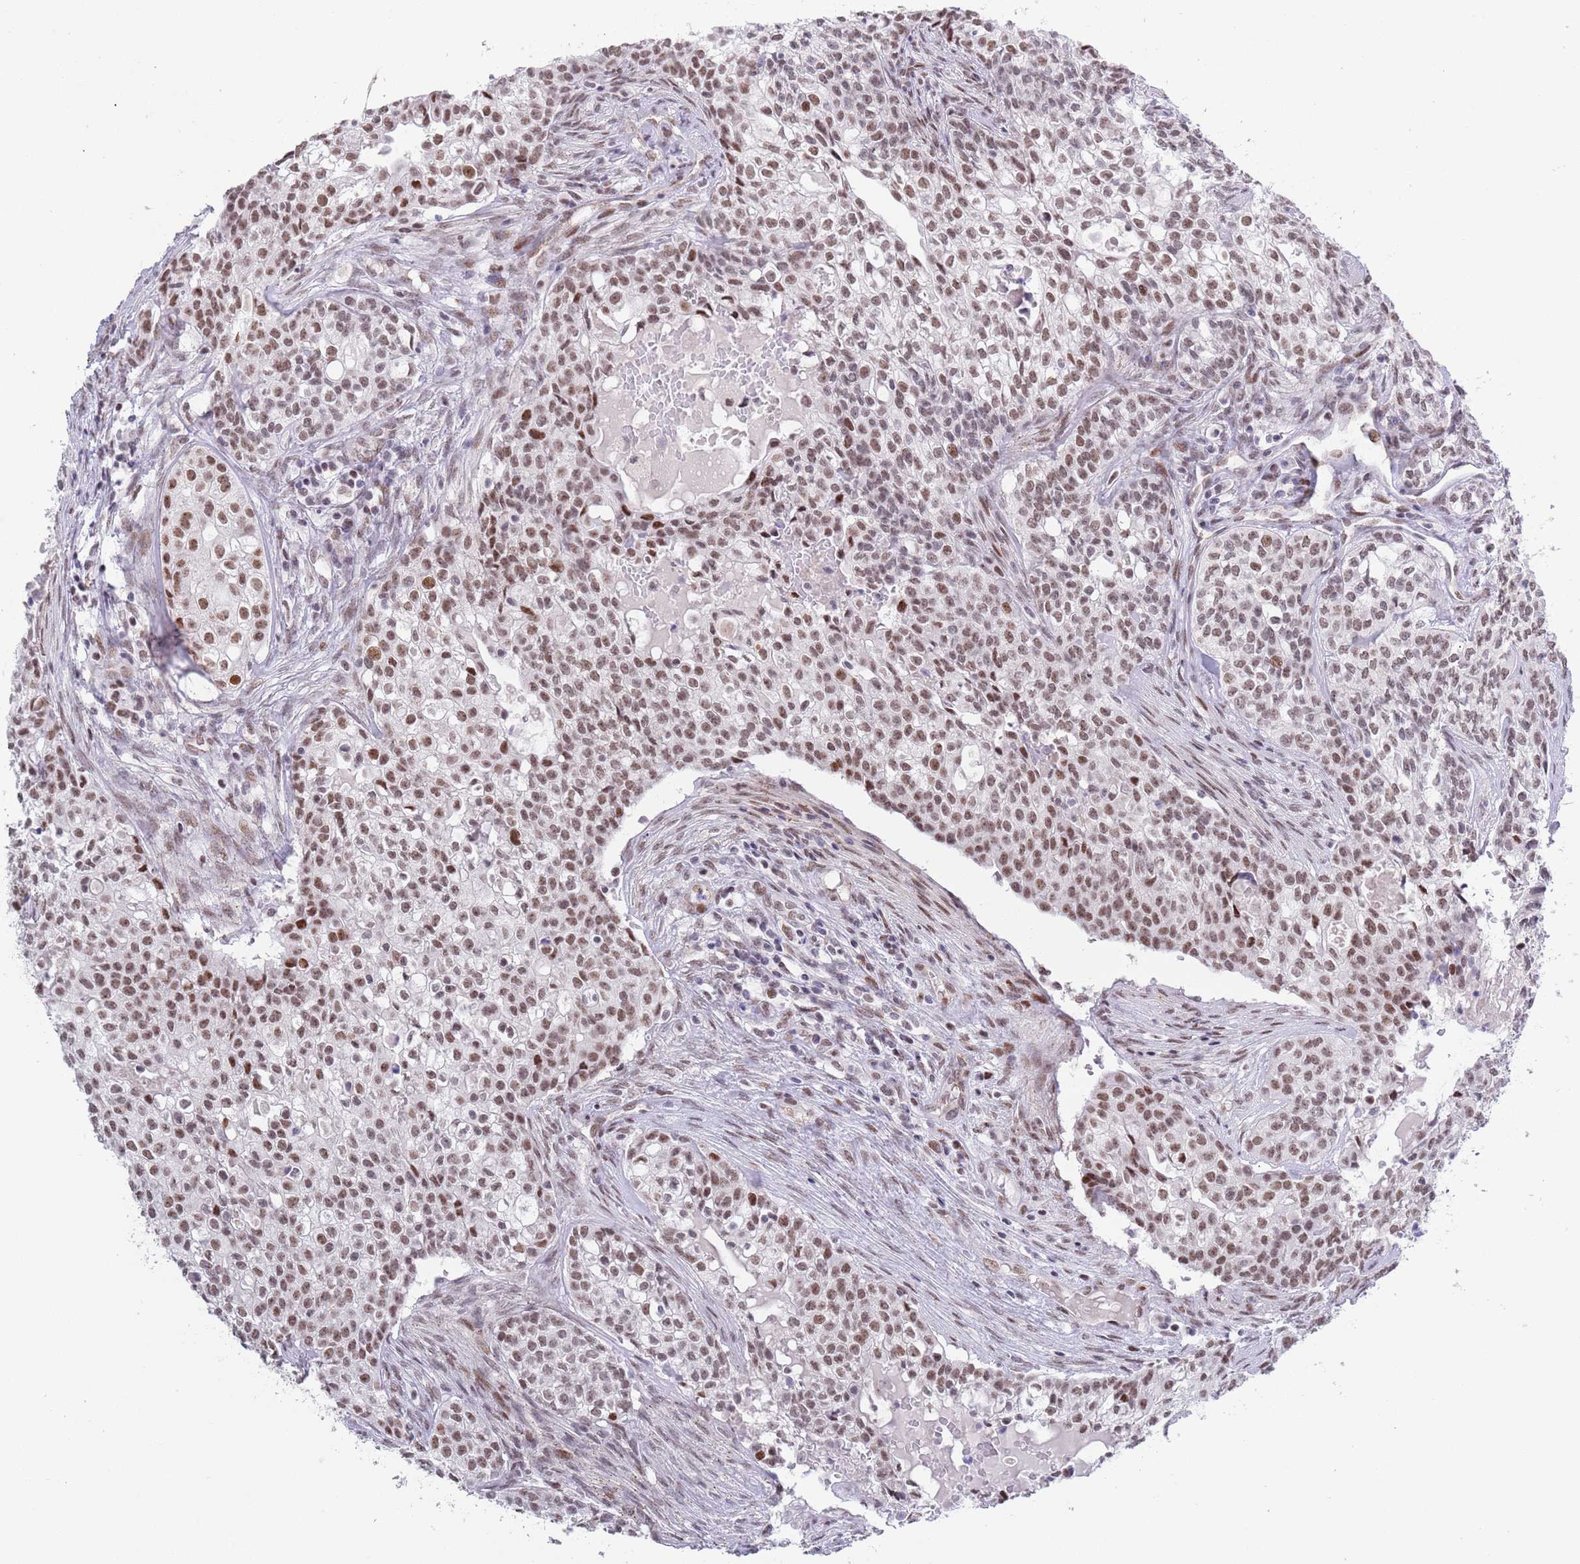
{"staining": {"intensity": "moderate", "quantity": ">75%", "location": "nuclear"}, "tissue": "head and neck cancer", "cell_type": "Tumor cells", "image_type": "cancer", "snomed": [{"axis": "morphology", "description": "Adenocarcinoma, NOS"}, {"axis": "topography", "description": "Head-Neck"}], "caption": "The photomicrograph exhibits a brown stain indicating the presence of a protein in the nuclear of tumor cells in head and neck cancer.", "gene": "ZNF382", "patient": {"sex": "male", "age": 81}}